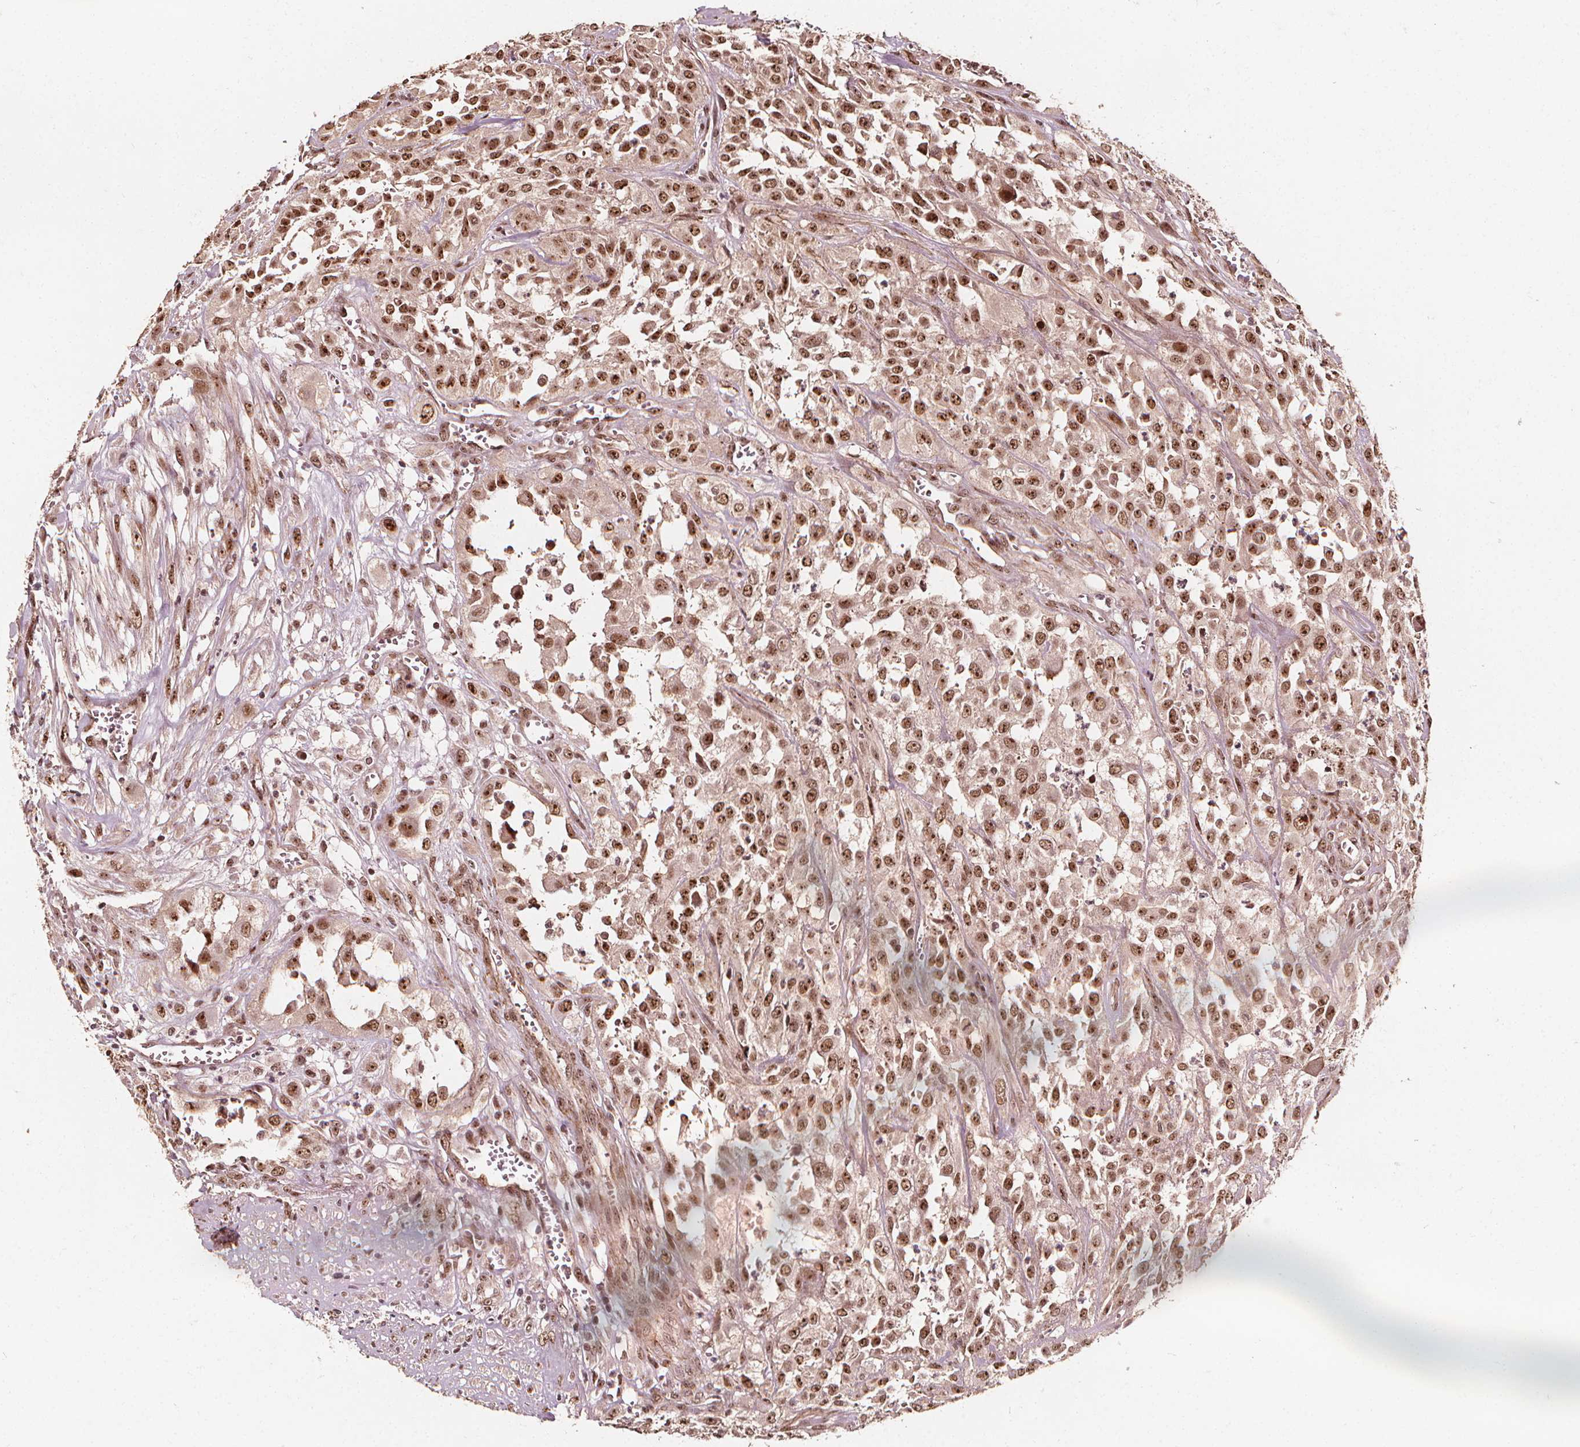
{"staining": {"intensity": "moderate", "quantity": ">75%", "location": "nuclear"}, "tissue": "urothelial cancer", "cell_type": "Tumor cells", "image_type": "cancer", "snomed": [{"axis": "morphology", "description": "Urothelial carcinoma, High grade"}, {"axis": "topography", "description": "Urinary bladder"}], "caption": "The image displays a brown stain indicating the presence of a protein in the nuclear of tumor cells in urothelial cancer.", "gene": "EXOSC9", "patient": {"sex": "male", "age": 67}}